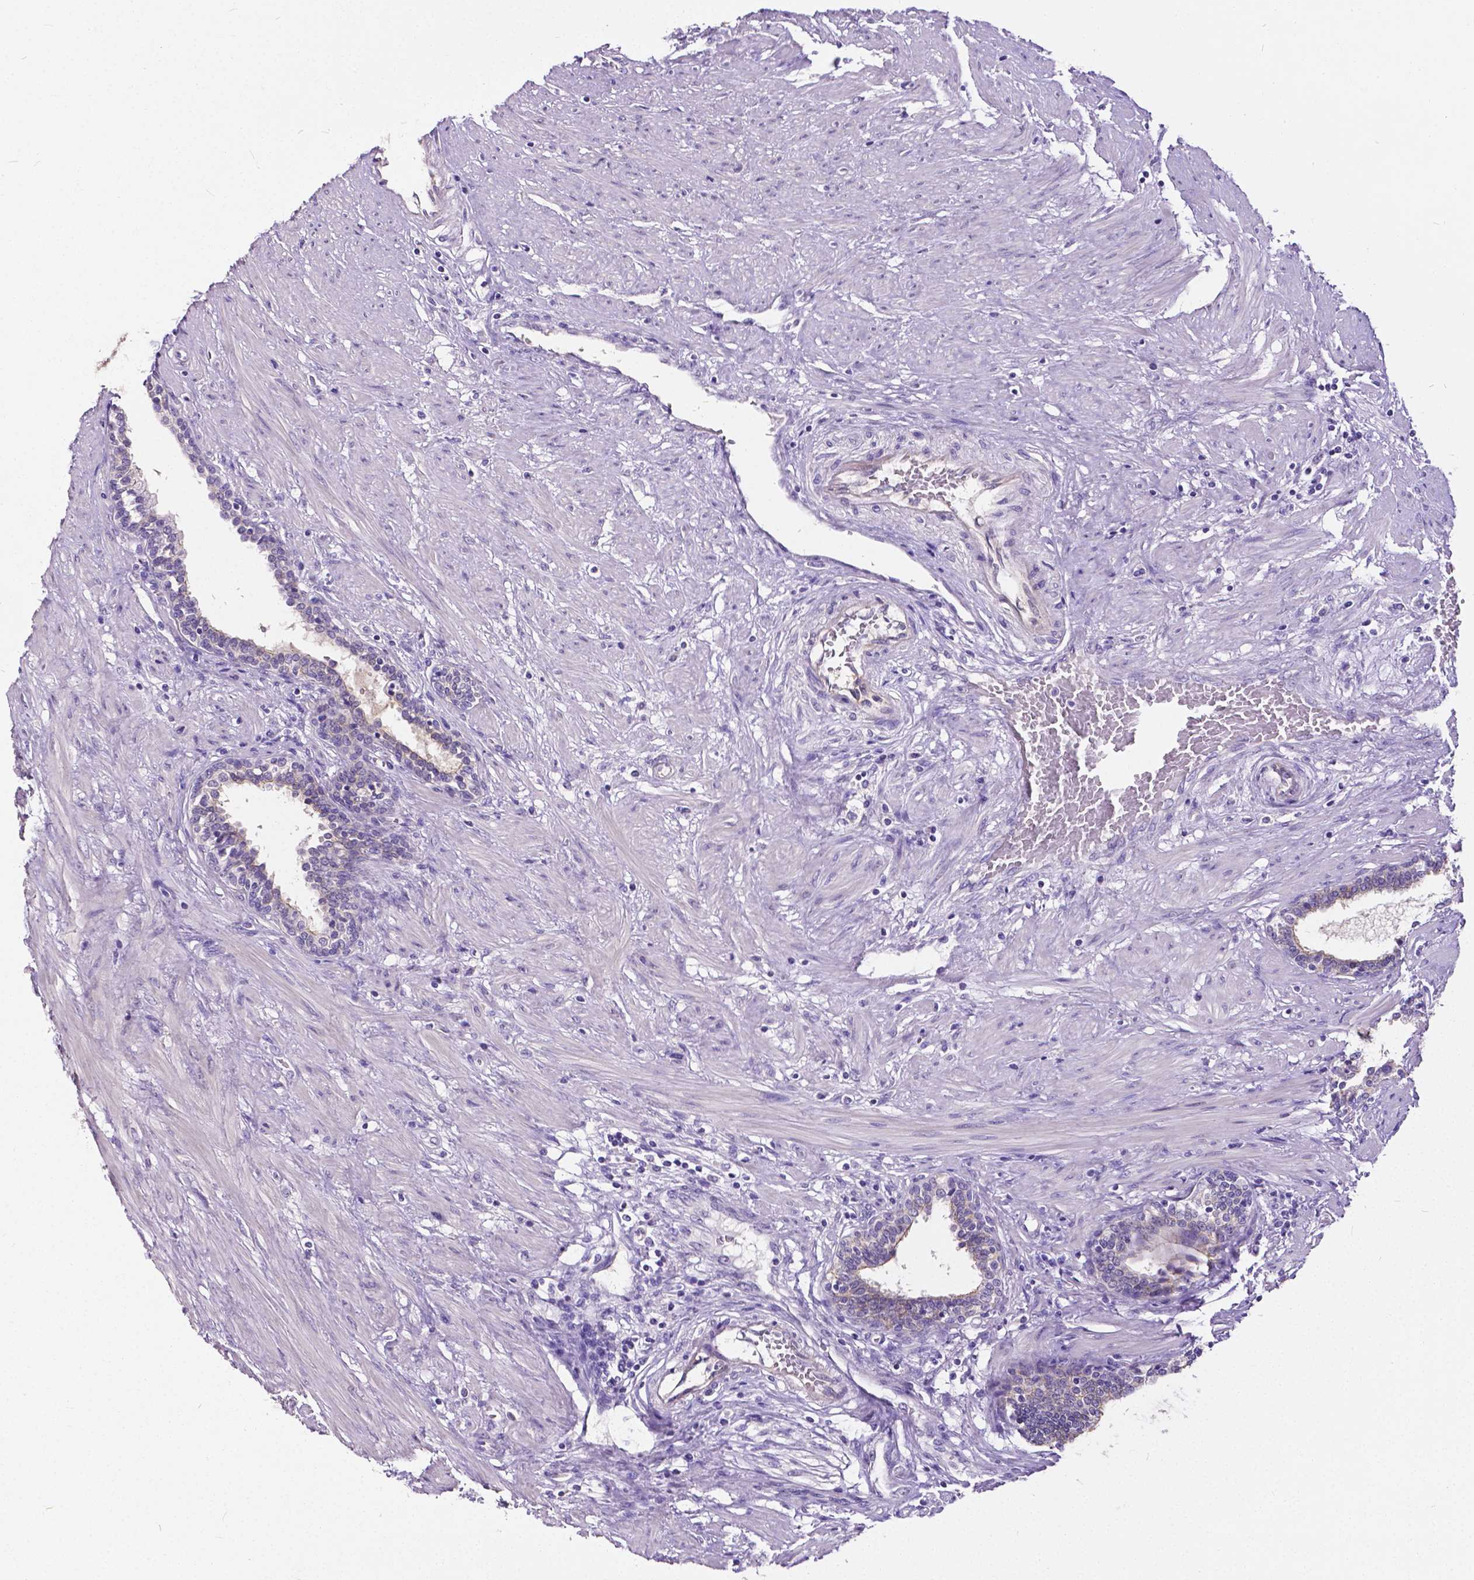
{"staining": {"intensity": "negative", "quantity": "none", "location": "none"}, "tissue": "prostate", "cell_type": "Glandular cells", "image_type": "normal", "snomed": [{"axis": "morphology", "description": "Normal tissue, NOS"}, {"axis": "topography", "description": "Prostate"}], "caption": "High magnification brightfield microscopy of unremarkable prostate stained with DAB (brown) and counterstained with hematoxylin (blue): glandular cells show no significant positivity.", "gene": "OCLN", "patient": {"sex": "male", "age": 55}}